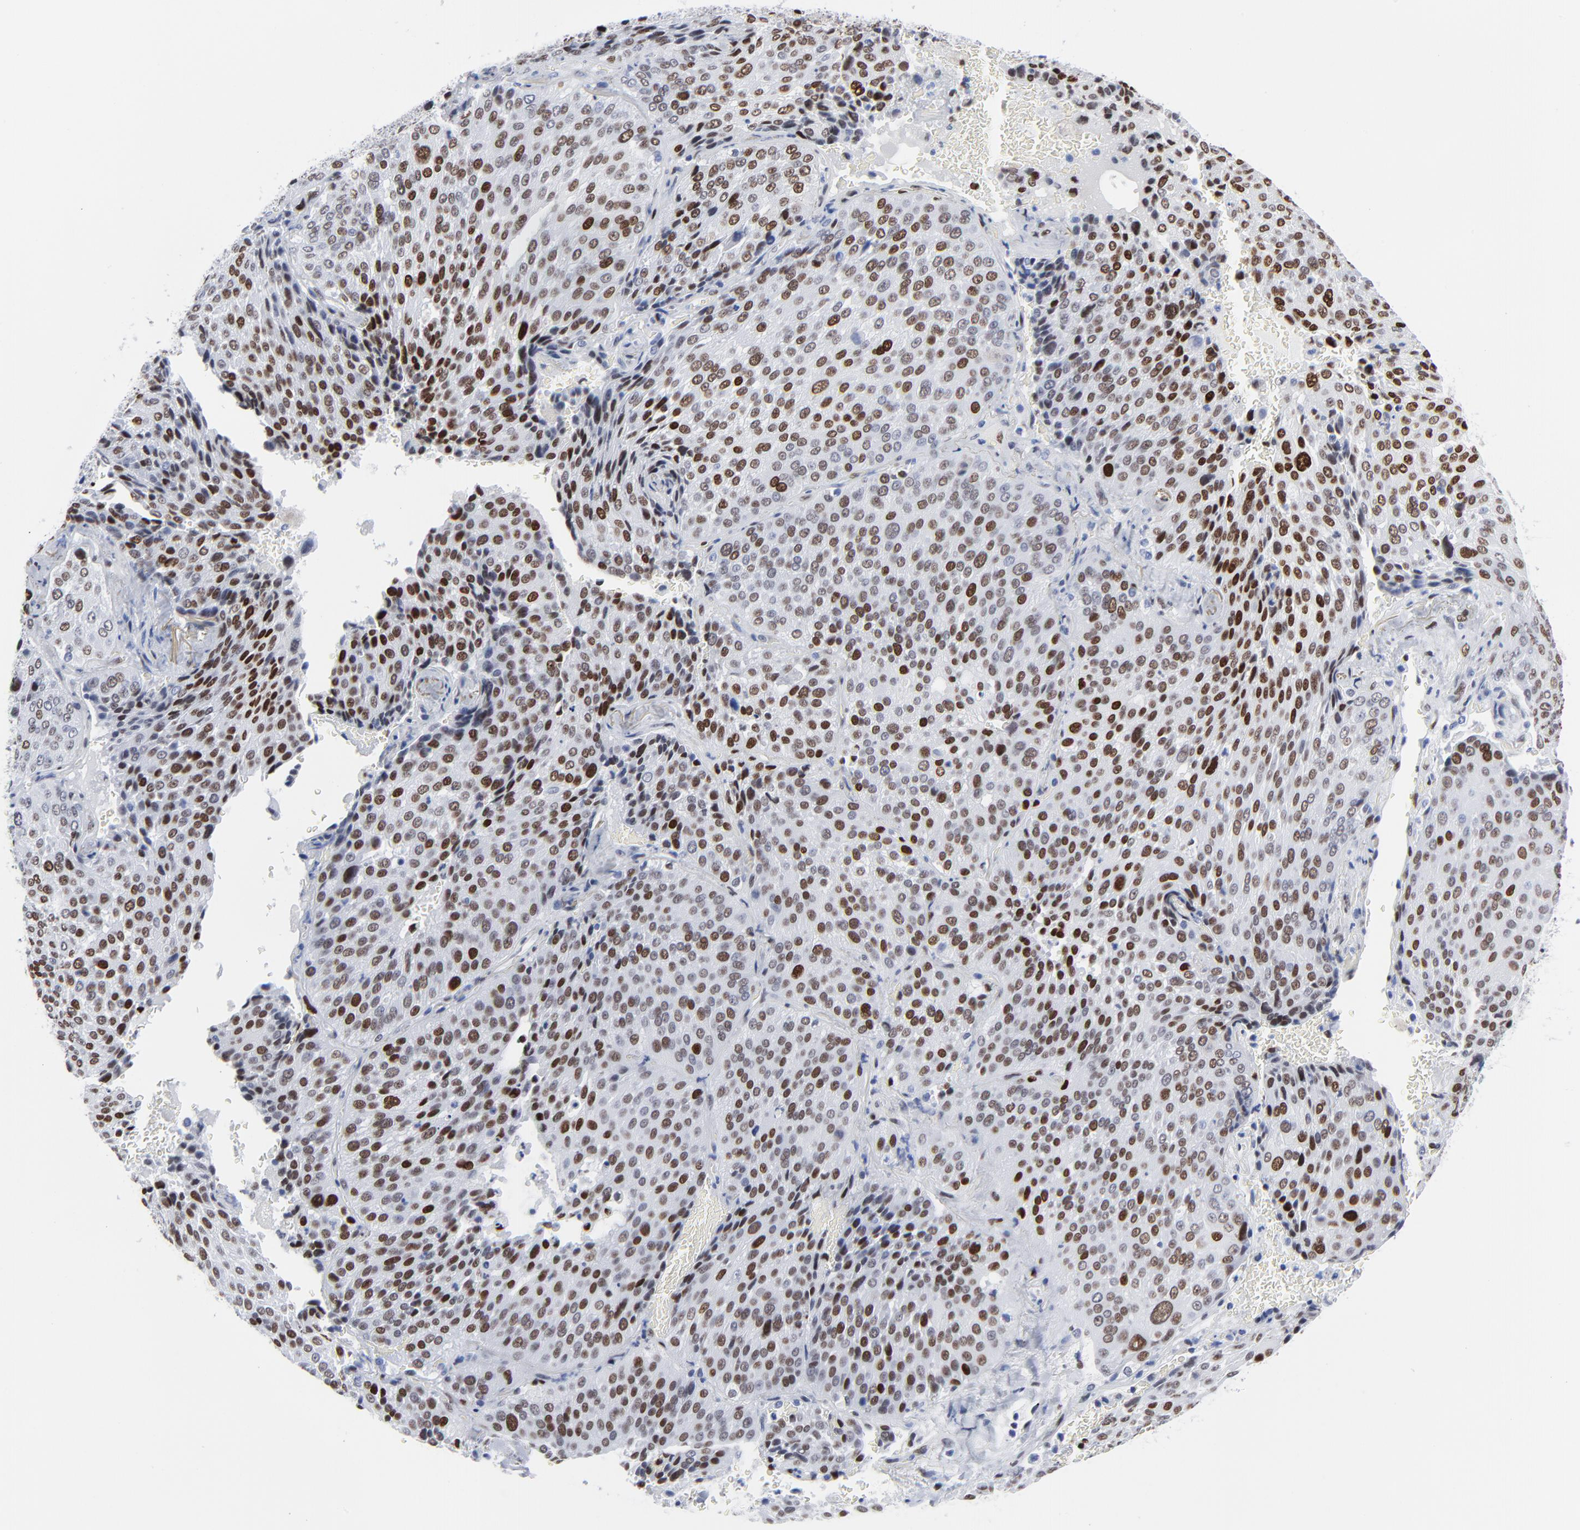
{"staining": {"intensity": "strong", "quantity": "25%-75%", "location": "nuclear"}, "tissue": "lung cancer", "cell_type": "Tumor cells", "image_type": "cancer", "snomed": [{"axis": "morphology", "description": "Squamous cell carcinoma, NOS"}, {"axis": "topography", "description": "Lung"}], "caption": "DAB (3,3'-diaminobenzidine) immunohistochemical staining of human lung squamous cell carcinoma reveals strong nuclear protein staining in about 25%-75% of tumor cells.", "gene": "JUN", "patient": {"sex": "male", "age": 54}}